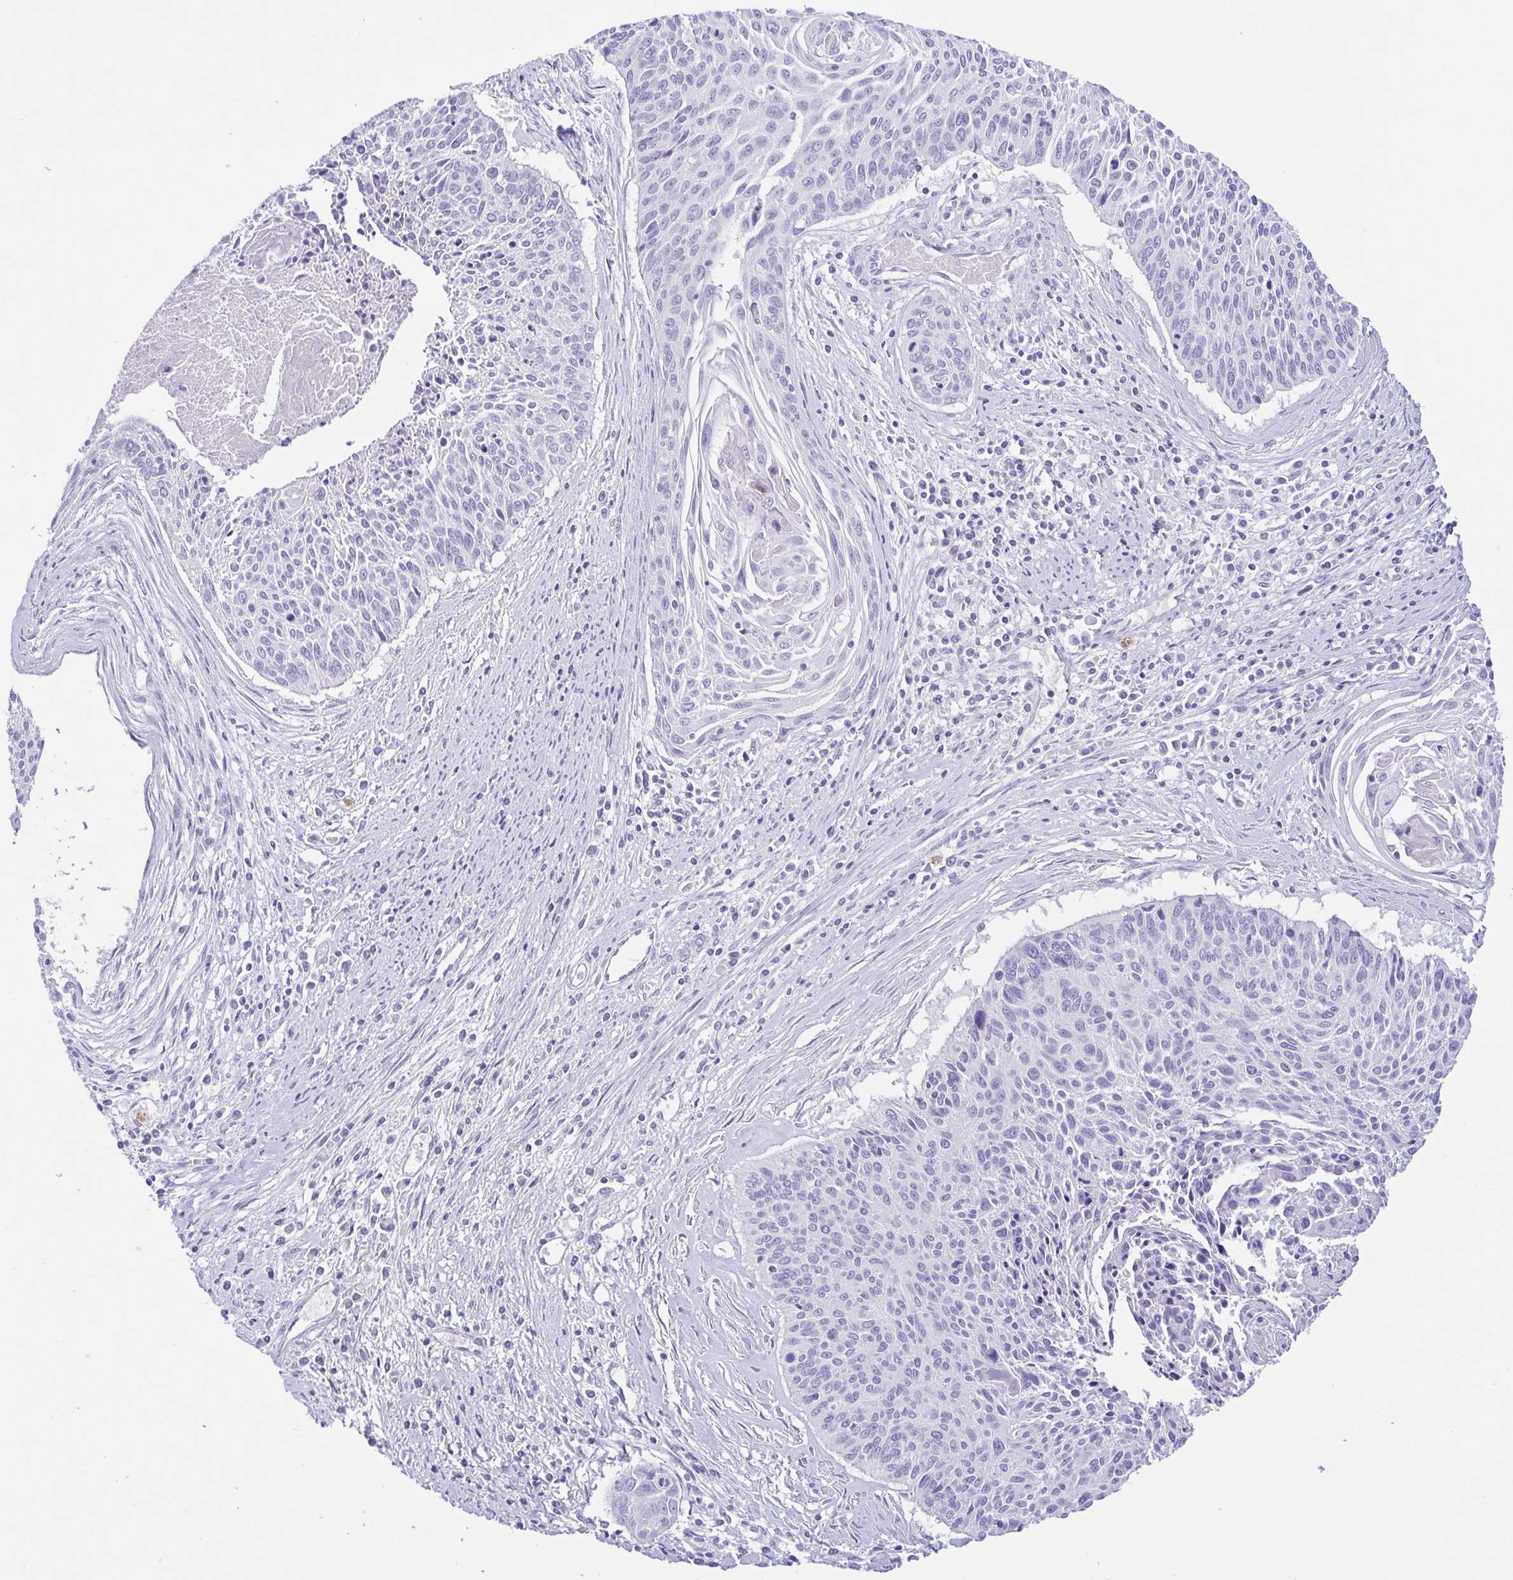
{"staining": {"intensity": "negative", "quantity": "none", "location": "none"}, "tissue": "cervical cancer", "cell_type": "Tumor cells", "image_type": "cancer", "snomed": [{"axis": "morphology", "description": "Squamous cell carcinoma, NOS"}, {"axis": "topography", "description": "Cervix"}], "caption": "IHC of cervical cancer (squamous cell carcinoma) exhibits no staining in tumor cells.", "gene": "ARPP21", "patient": {"sex": "female", "age": 55}}